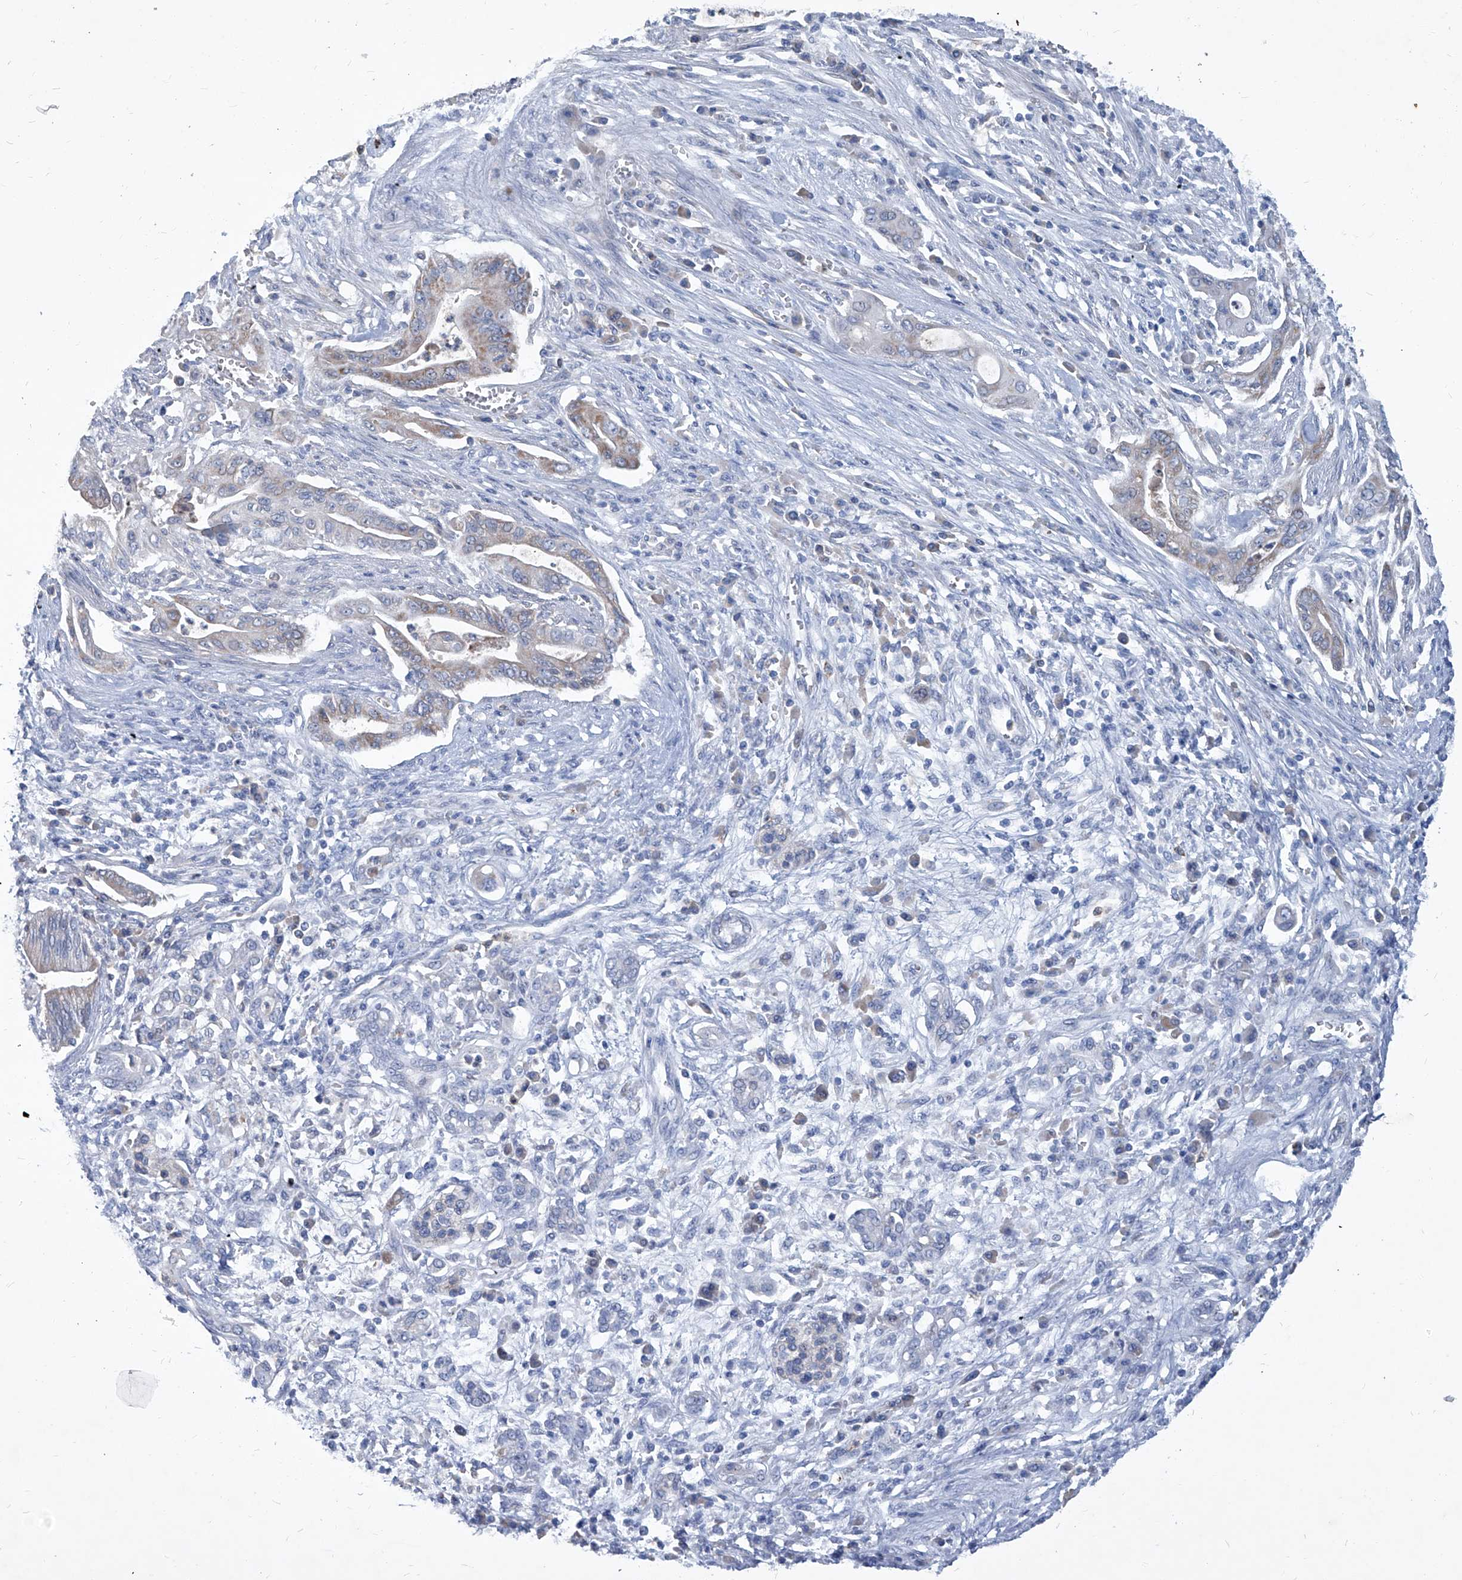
{"staining": {"intensity": "weak", "quantity": "25%-75%", "location": "cytoplasmic/membranous"}, "tissue": "pancreatic cancer", "cell_type": "Tumor cells", "image_type": "cancer", "snomed": [{"axis": "morphology", "description": "Adenocarcinoma, NOS"}, {"axis": "topography", "description": "Pancreas"}], "caption": "Weak cytoplasmic/membranous protein staining is present in approximately 25%-75% of tumor cells in pancreatic cancer (adenocarcinoma). The staining was performed using DAB (3,3'-diaminobenzidine) to visualize the protein expression in brown, while the nuclei were stained in blue with hematoxylin (Magnification: 20x).", "gene": "MTARC1", "patient": {"sex": "male", "age": 58}}